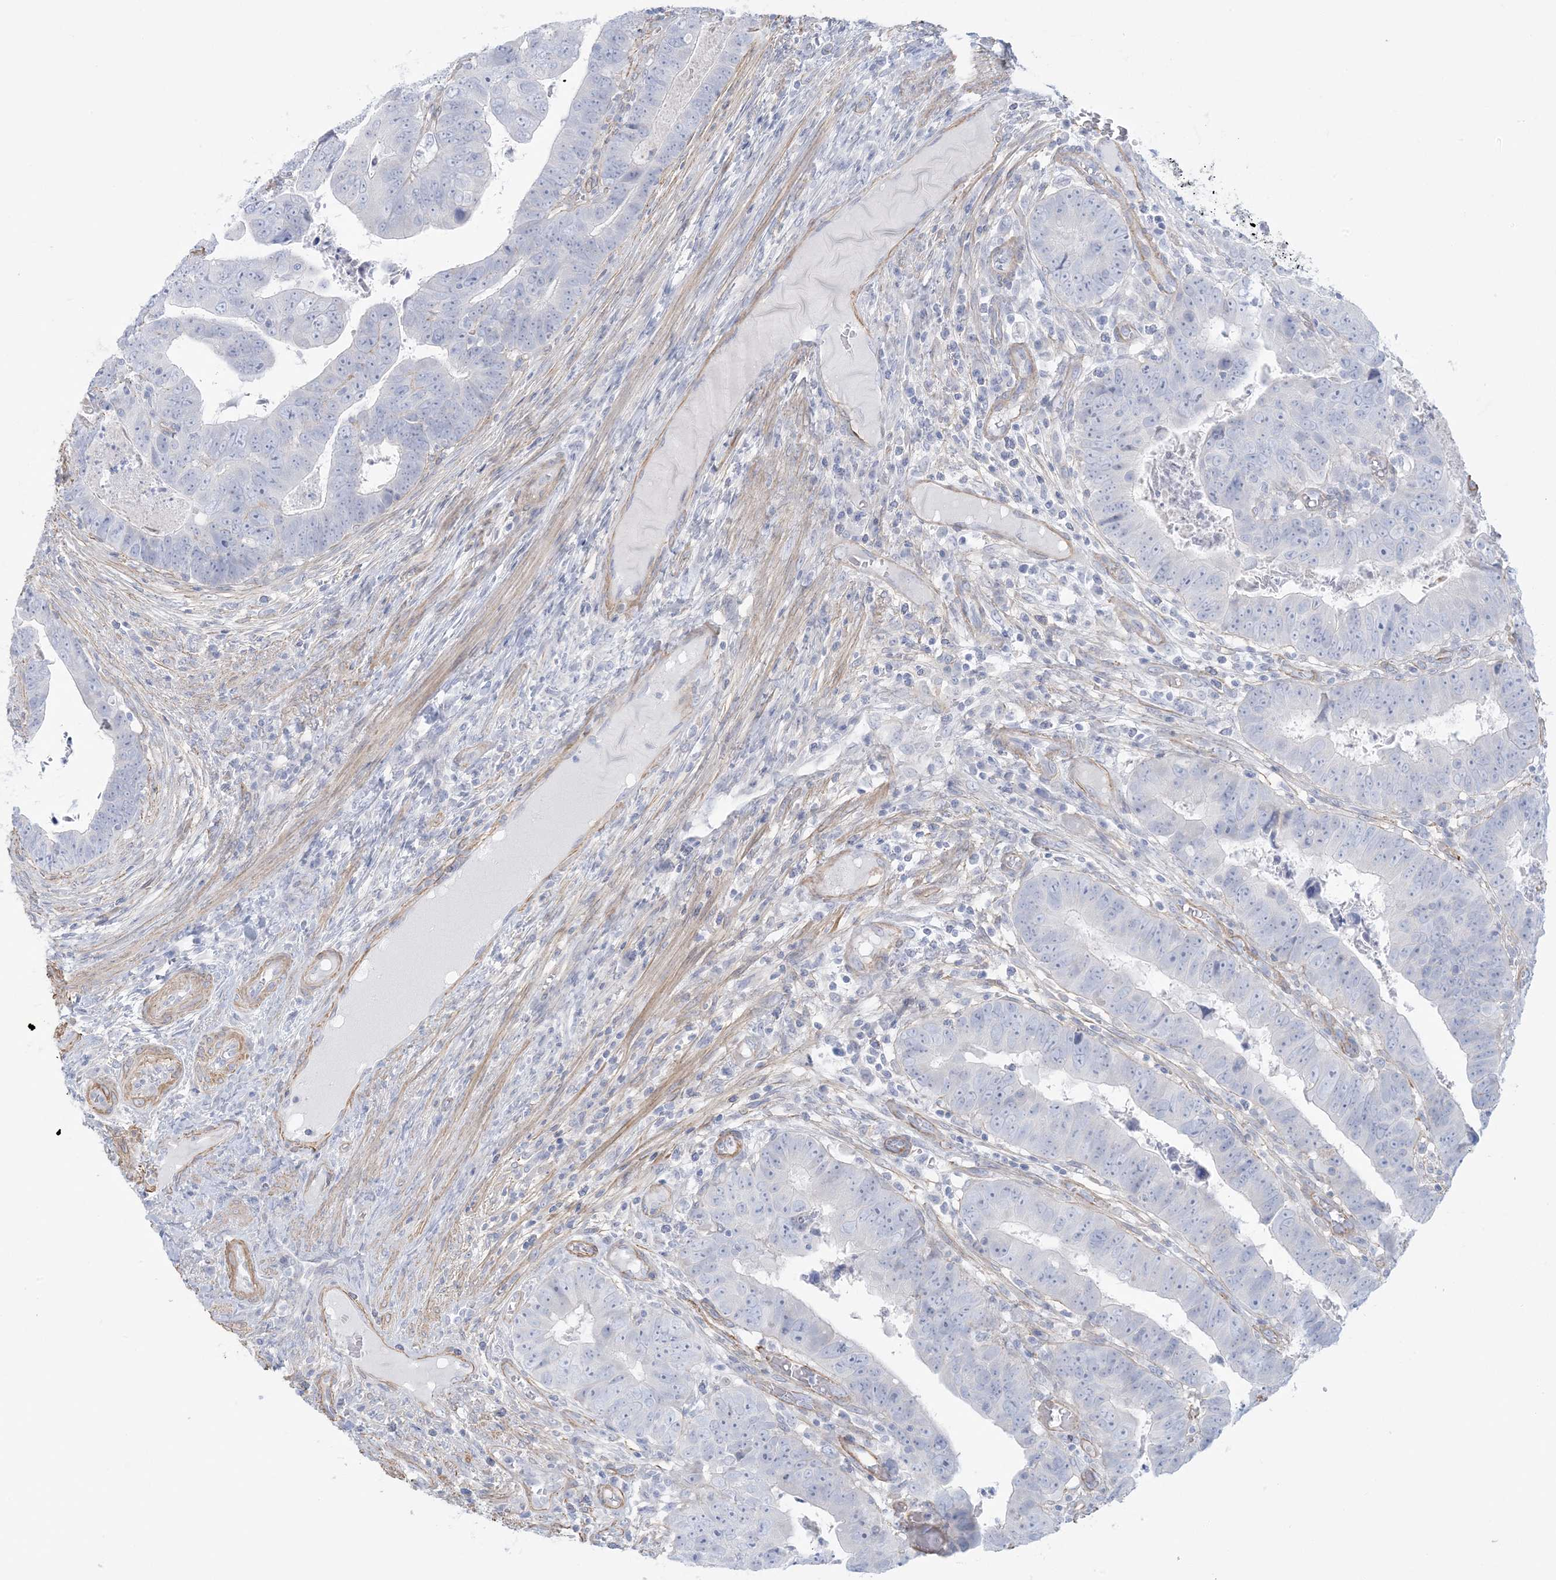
{"staining": {"intensity": "negative", "quantity": "none", "location": "none"}, "tissue": "colorectal cancer", "cell_type": "Tumor cells", "image_type": "cancer", "snomed": [{"axis": "morphology", "description": "Normal tissue, NOS"}, {"axis": "morphology", "description": "Adenocarcinoma, NOS"}, {"axis": "topography", "description": "Rectum"}], "caption": "An image of colorectal adenocarcinoma stained for a protein demonstrates no brown staining in tumor cells.", "gene": "AGXT", "patient": {"sex": "female", "age": 65}}